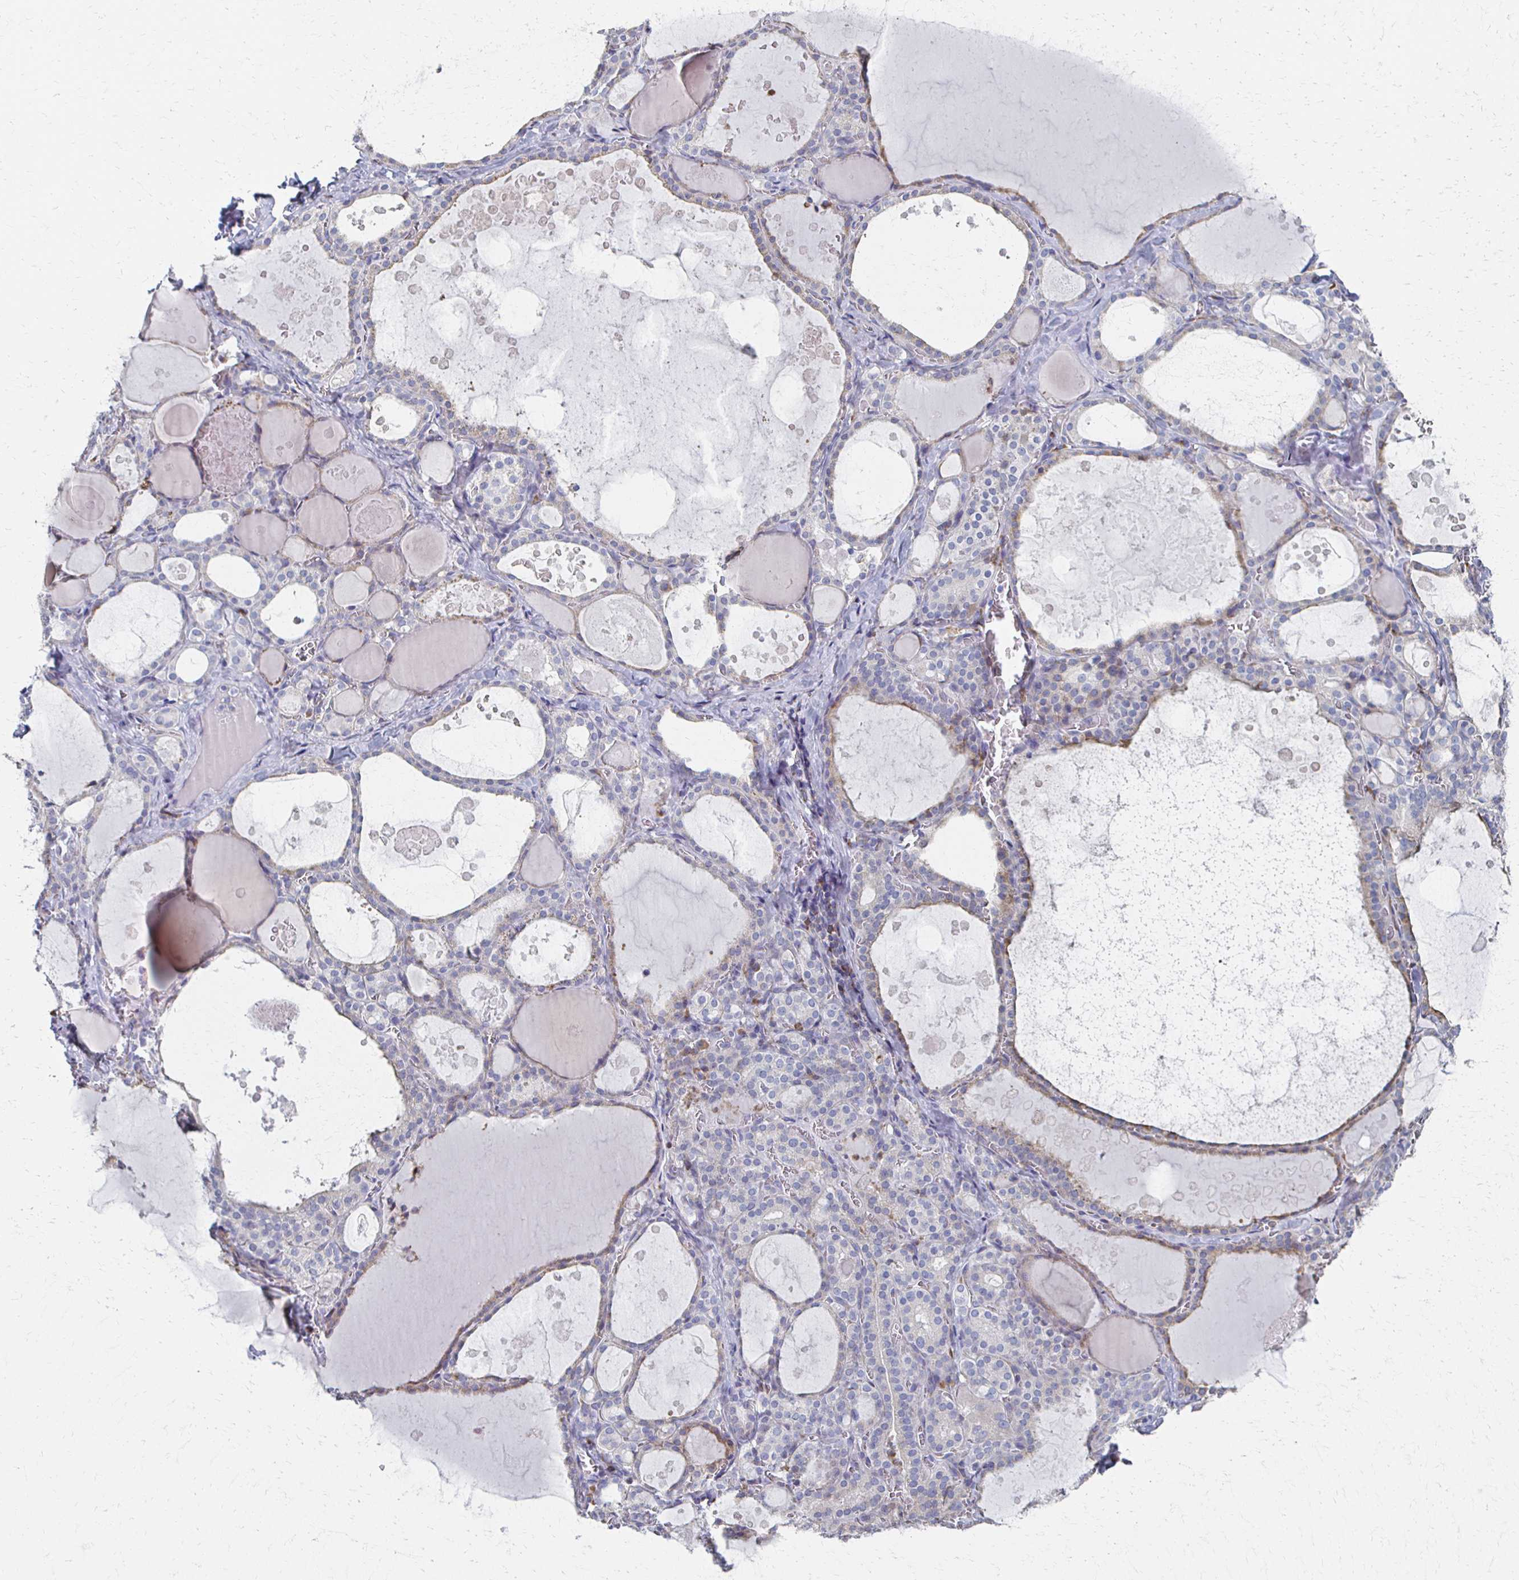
{"staining": {"intensity": "moderate", "quantity": "25%-75%", "location": "cytoplasmic/membranous"}, "tissue": "thyroid gland", "cell_type": "Glandular cells", "image_type": "normal", "snomed": [{"axis": "morphology", "description": "Normal tissue, NOS"}, {"axis": "topography", "description": "Thyroid gland"}], "caption": "An immunohistochemistry image of unremarkable tissue is shown. Protein staining in brown labels moderate cytoplasmic/membranous positivity in thyroid gland within glandular cells. (IHC, brightfield microscopy, high magnification).", "gene": "ATP1A3", "patient": {"sex": "male", "age": 56}}